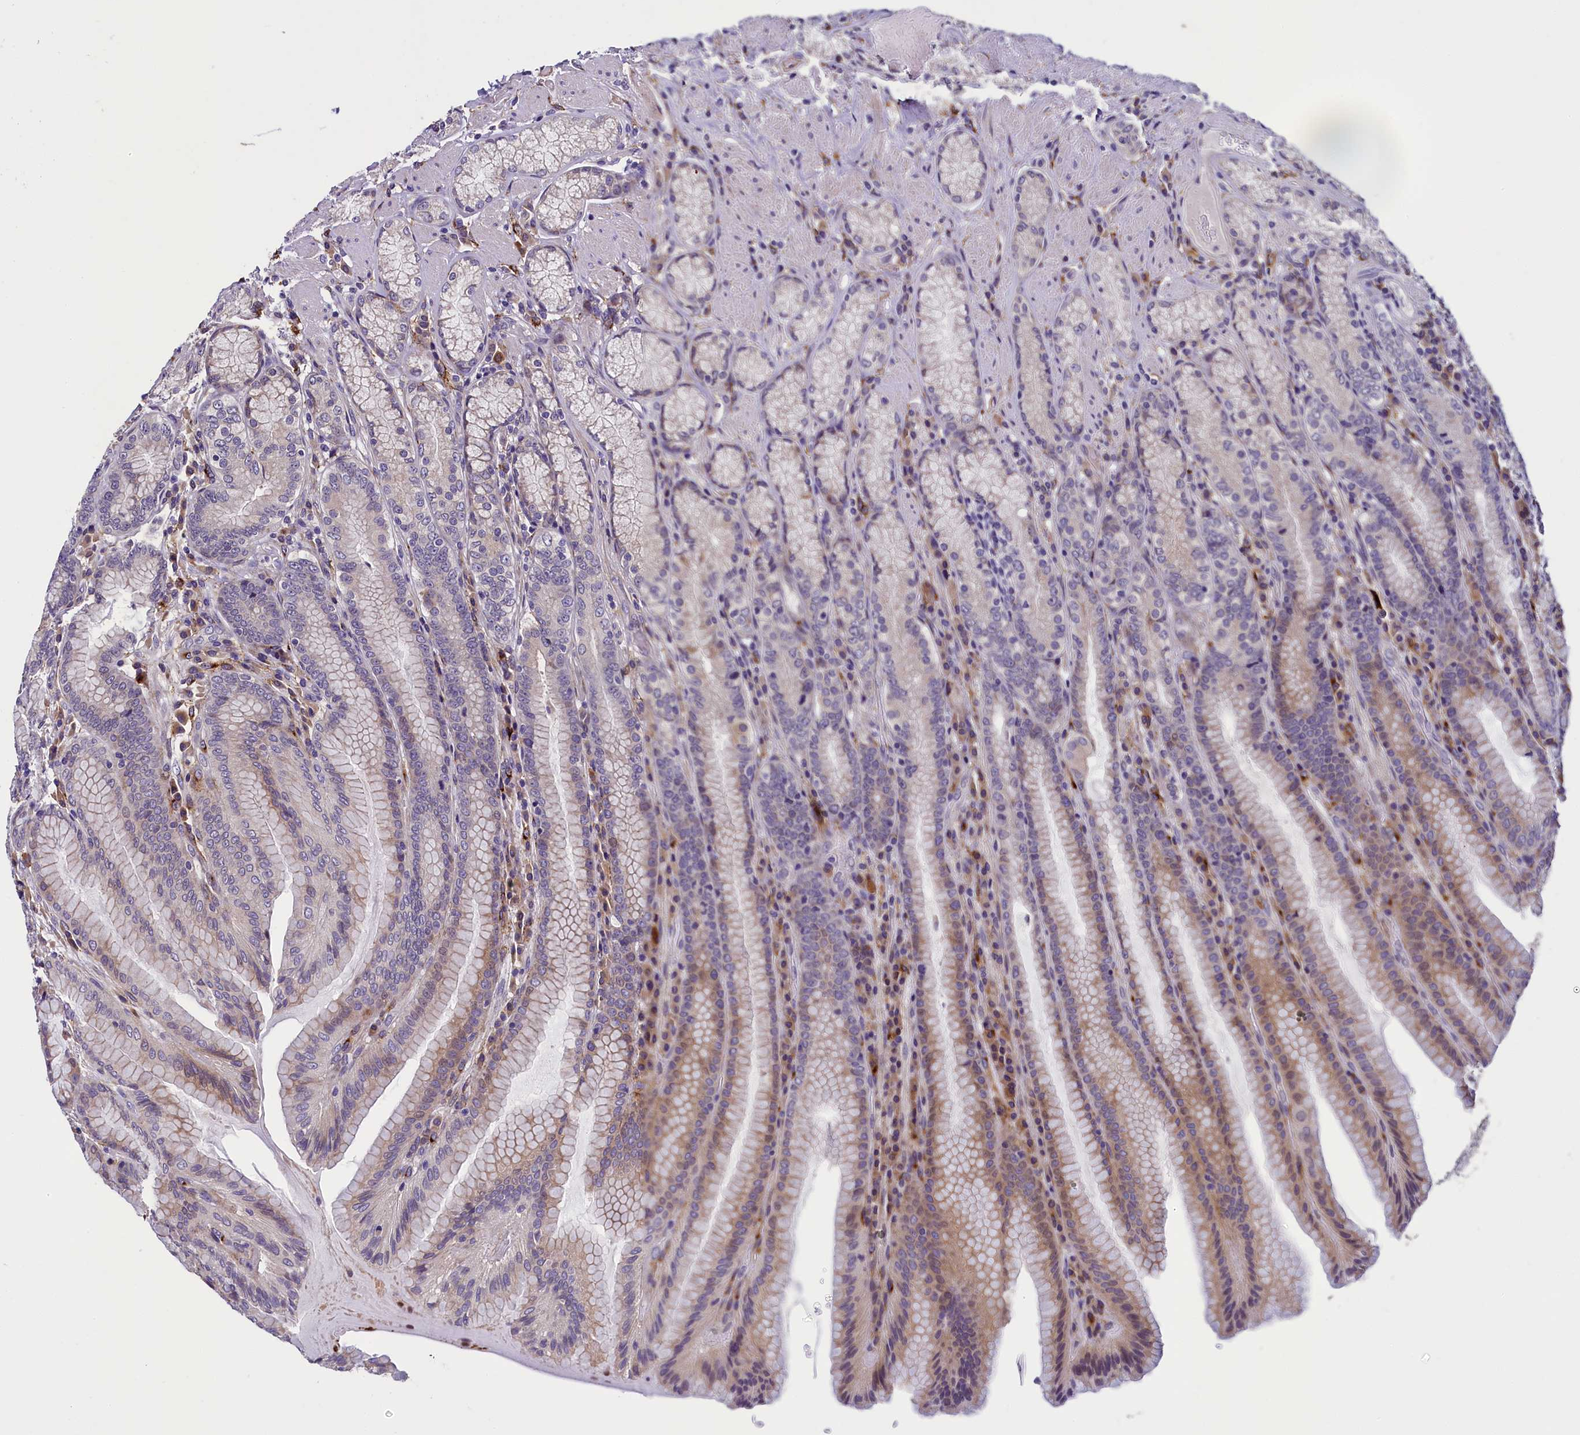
{"staining": {"intensity": "weak", "quantity": "25%-75%", "location": "cytoplasmic/membranous"}, "tissue": "stomach", "cell_type": "Glandular cells", "image_type": "normal", "snomed": [{"axis": "morphology", "description": "Normal tissue, NOS"}, {"axis": "topography", "description": "Stomach, upper"}, {"axis": "topography", "description": "Stomach, lower"}], "caption": "Weak cytoplasmic/membranous expression is present in approximately 25%-75% of glandular cells in normal stomach. The staining was performed using DAB (3,3'-diaminobenzidine) to visualize the protein expression in brown, while the nuclei were stained in blue with hematoxylin (Magnification: 20x).", "gene": "MRC2", "patient": {"sex": "female", "age": 76}}